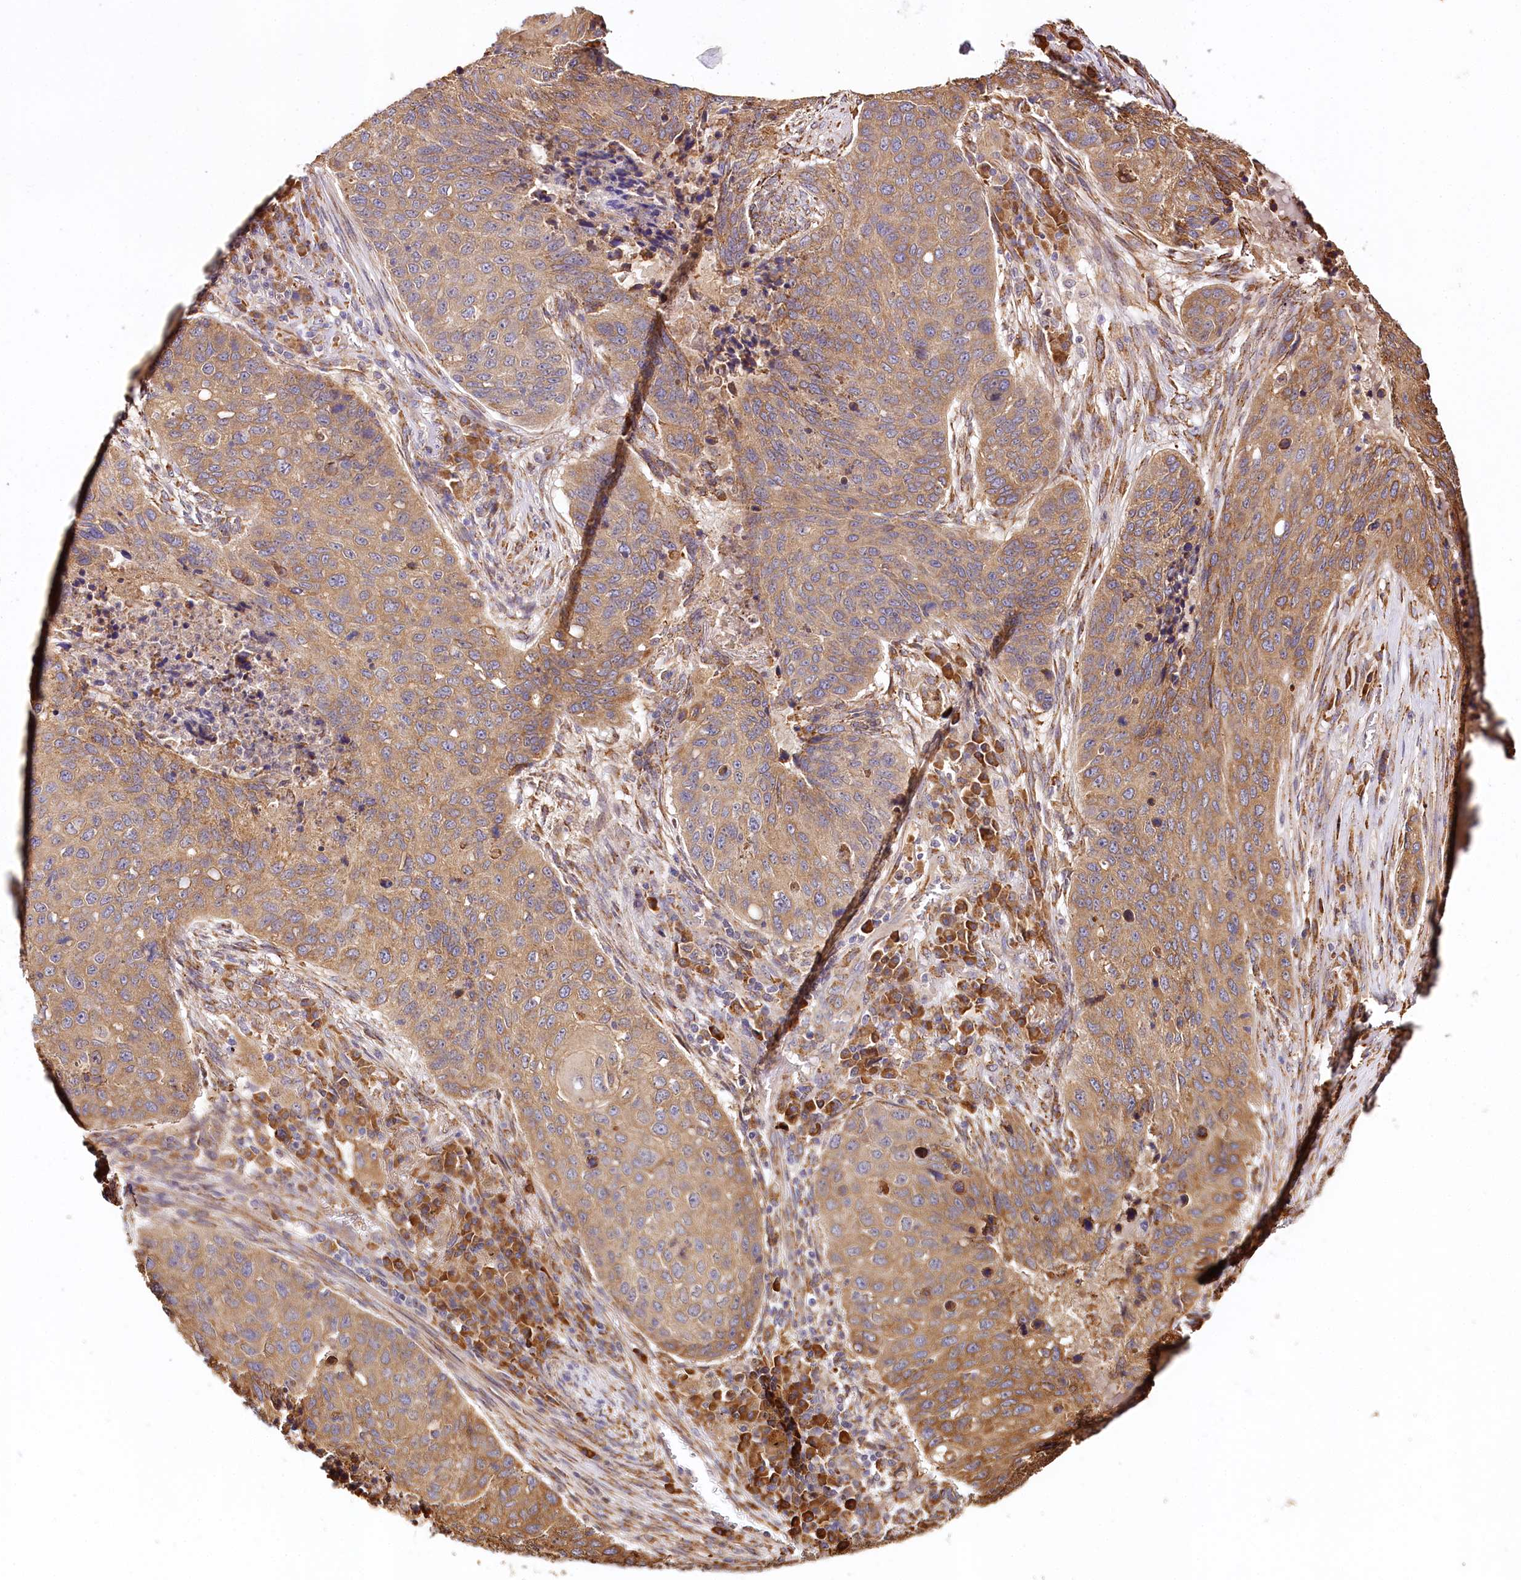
{"staining": {"intensity": "strong", "quantity": ">75%", "location": "cytoplasmic/membranous"}, "tissue": "lung cancer", "cell_type": "Tumor cells", "image_type": "cancer", "snomed": [{"axis": "morphology", "description": "Squamous cell carcinoma, NOS"}, {"axis": "topography", "description": "Lung"}], "caption": "Protein staining demonstrates strong cytoplasmic/membranous staining in approximately >75% of tumor cells in squamous cell carcinoma (lung).", "gene": "VEGFA", "patient": {"sex": "female", "age": 63}}